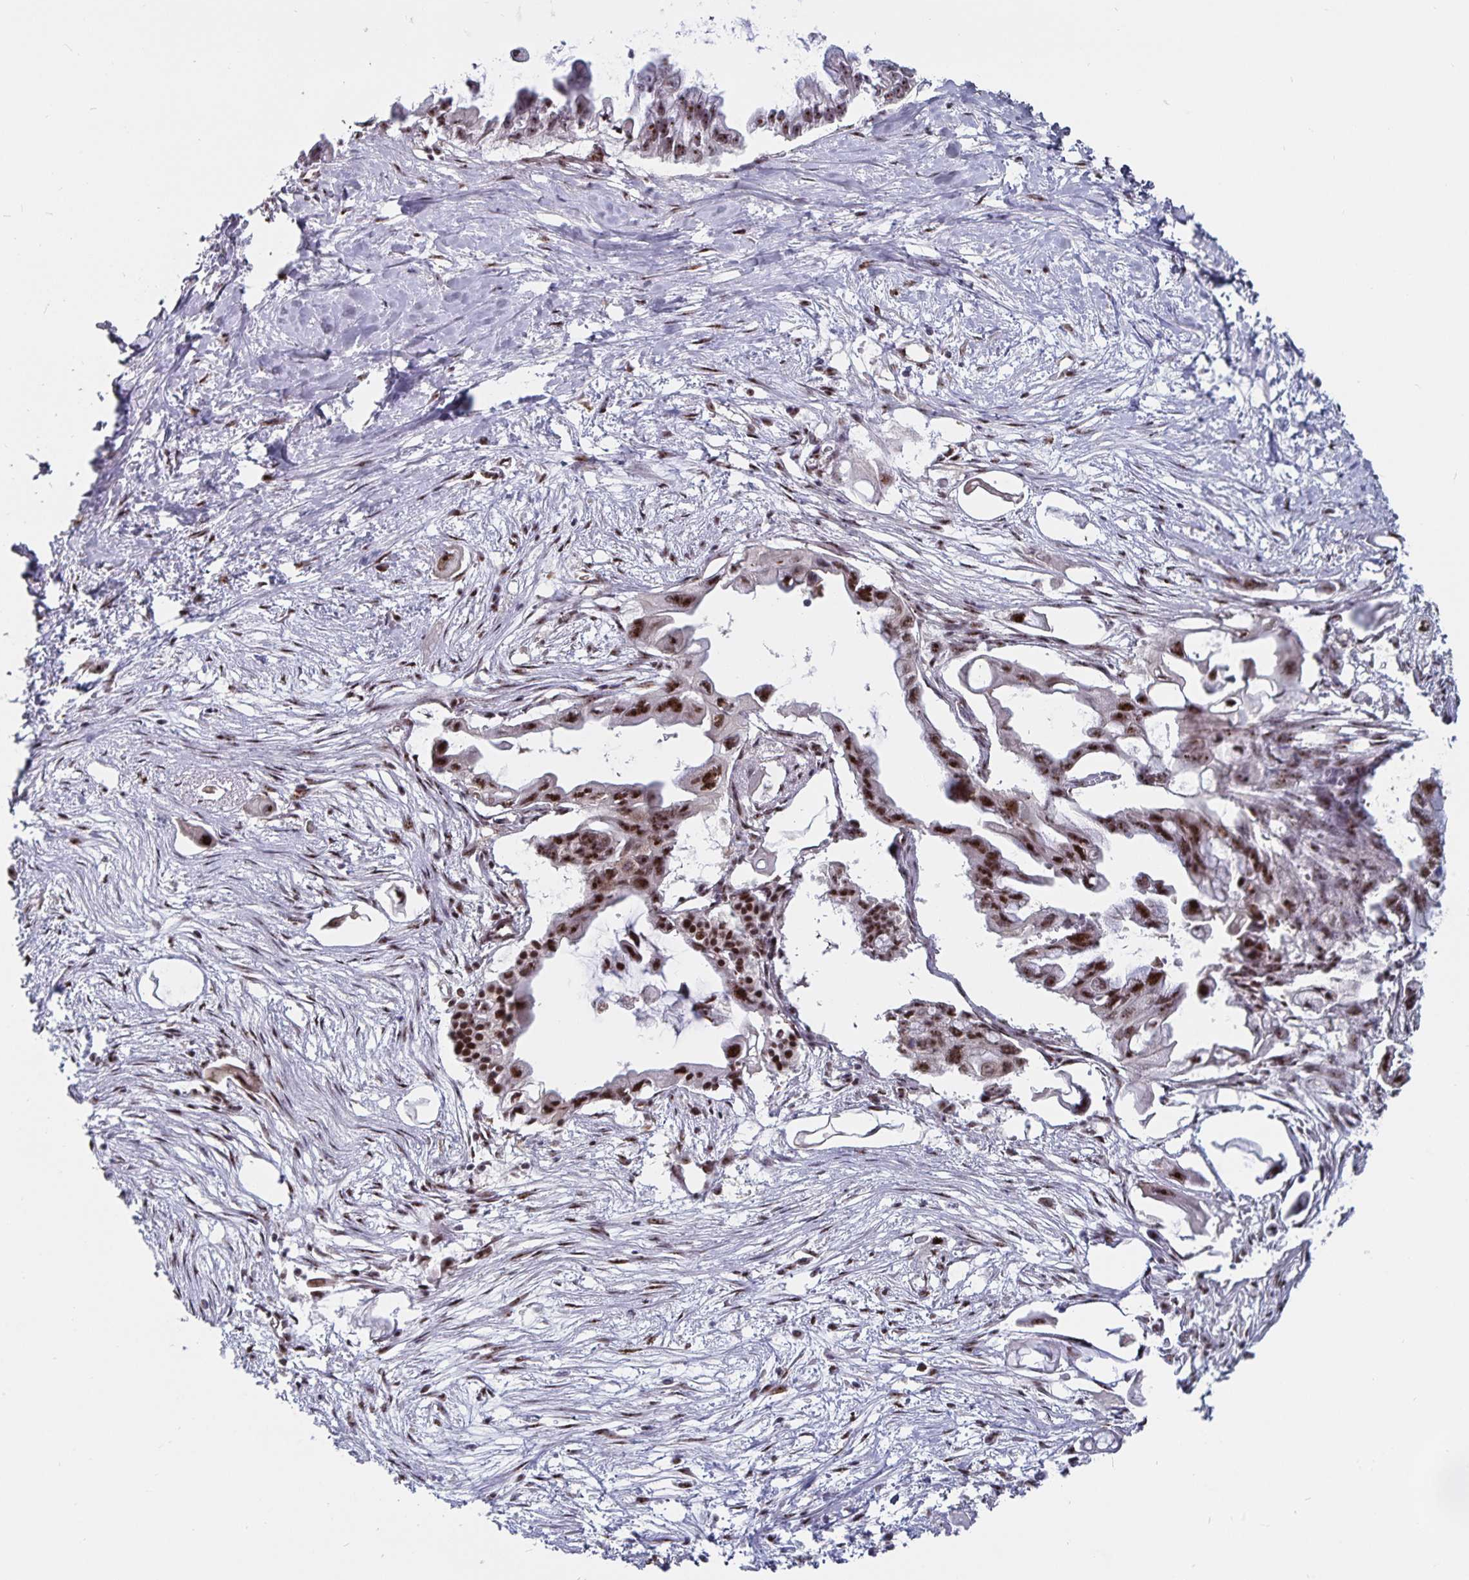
{"staining": {"intensity": "moderate", "quantity": ">75%", "location": "nuclear"}, "tissue": "pancreatic cancer", "cell_type": "Tumor cells", "image_type": "cancer", "snomed": [{"axis": "morphology", "description": "Adenocarcinoma, NOS"}, {"axis": "topography", "description": "Pancreas"}], "caption": "Immunohistochemistry (DAB) staining of human pancreatic cancer (adenocarcinoma) exhibits moderate nuclear protein staining in about >75% of tumor cells.", "gene": "LAS1L", "patient": {"sex": "male", "age": 61}}